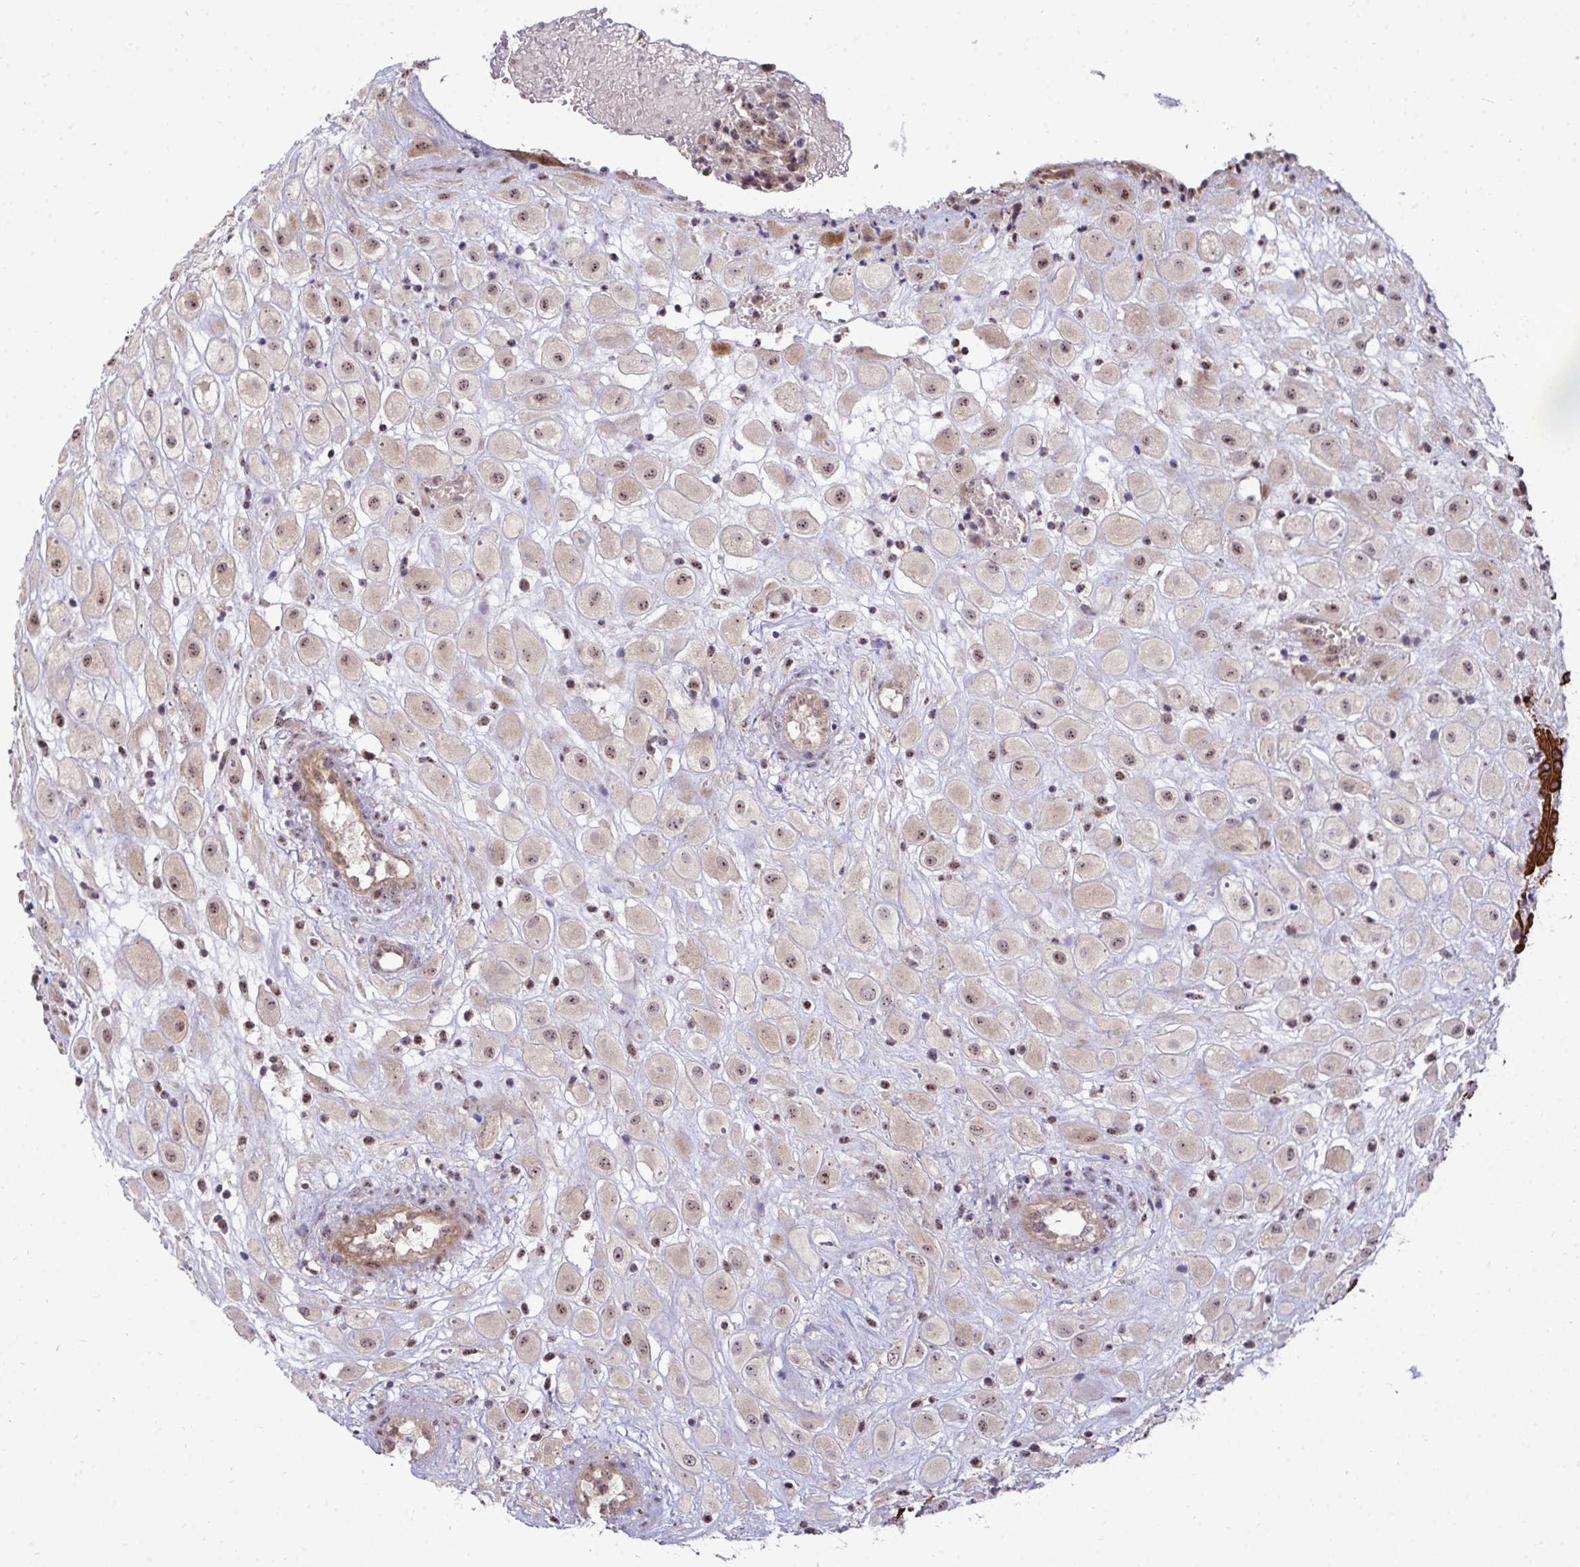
{"staining": {"intensity": "moderate", "quantity": ">75%", "location": "nuclear"}, "tissue": "placenta", "cell_type": "Decidual cells", "image_type": "normal", "snomed": [{"axis": "morphology", "description": "Normal tissue, NOS"}, {"axis": "topography", "description": "Placenta"}], "caption": "Protein positivity by immunohistochemistry (IHC) shows moderate nuclear positivity in approximately >75% of decidual cells in unremarkable placenta.", "gene": "TRIM44", "patient": {"sex": "female", "age": 24}}